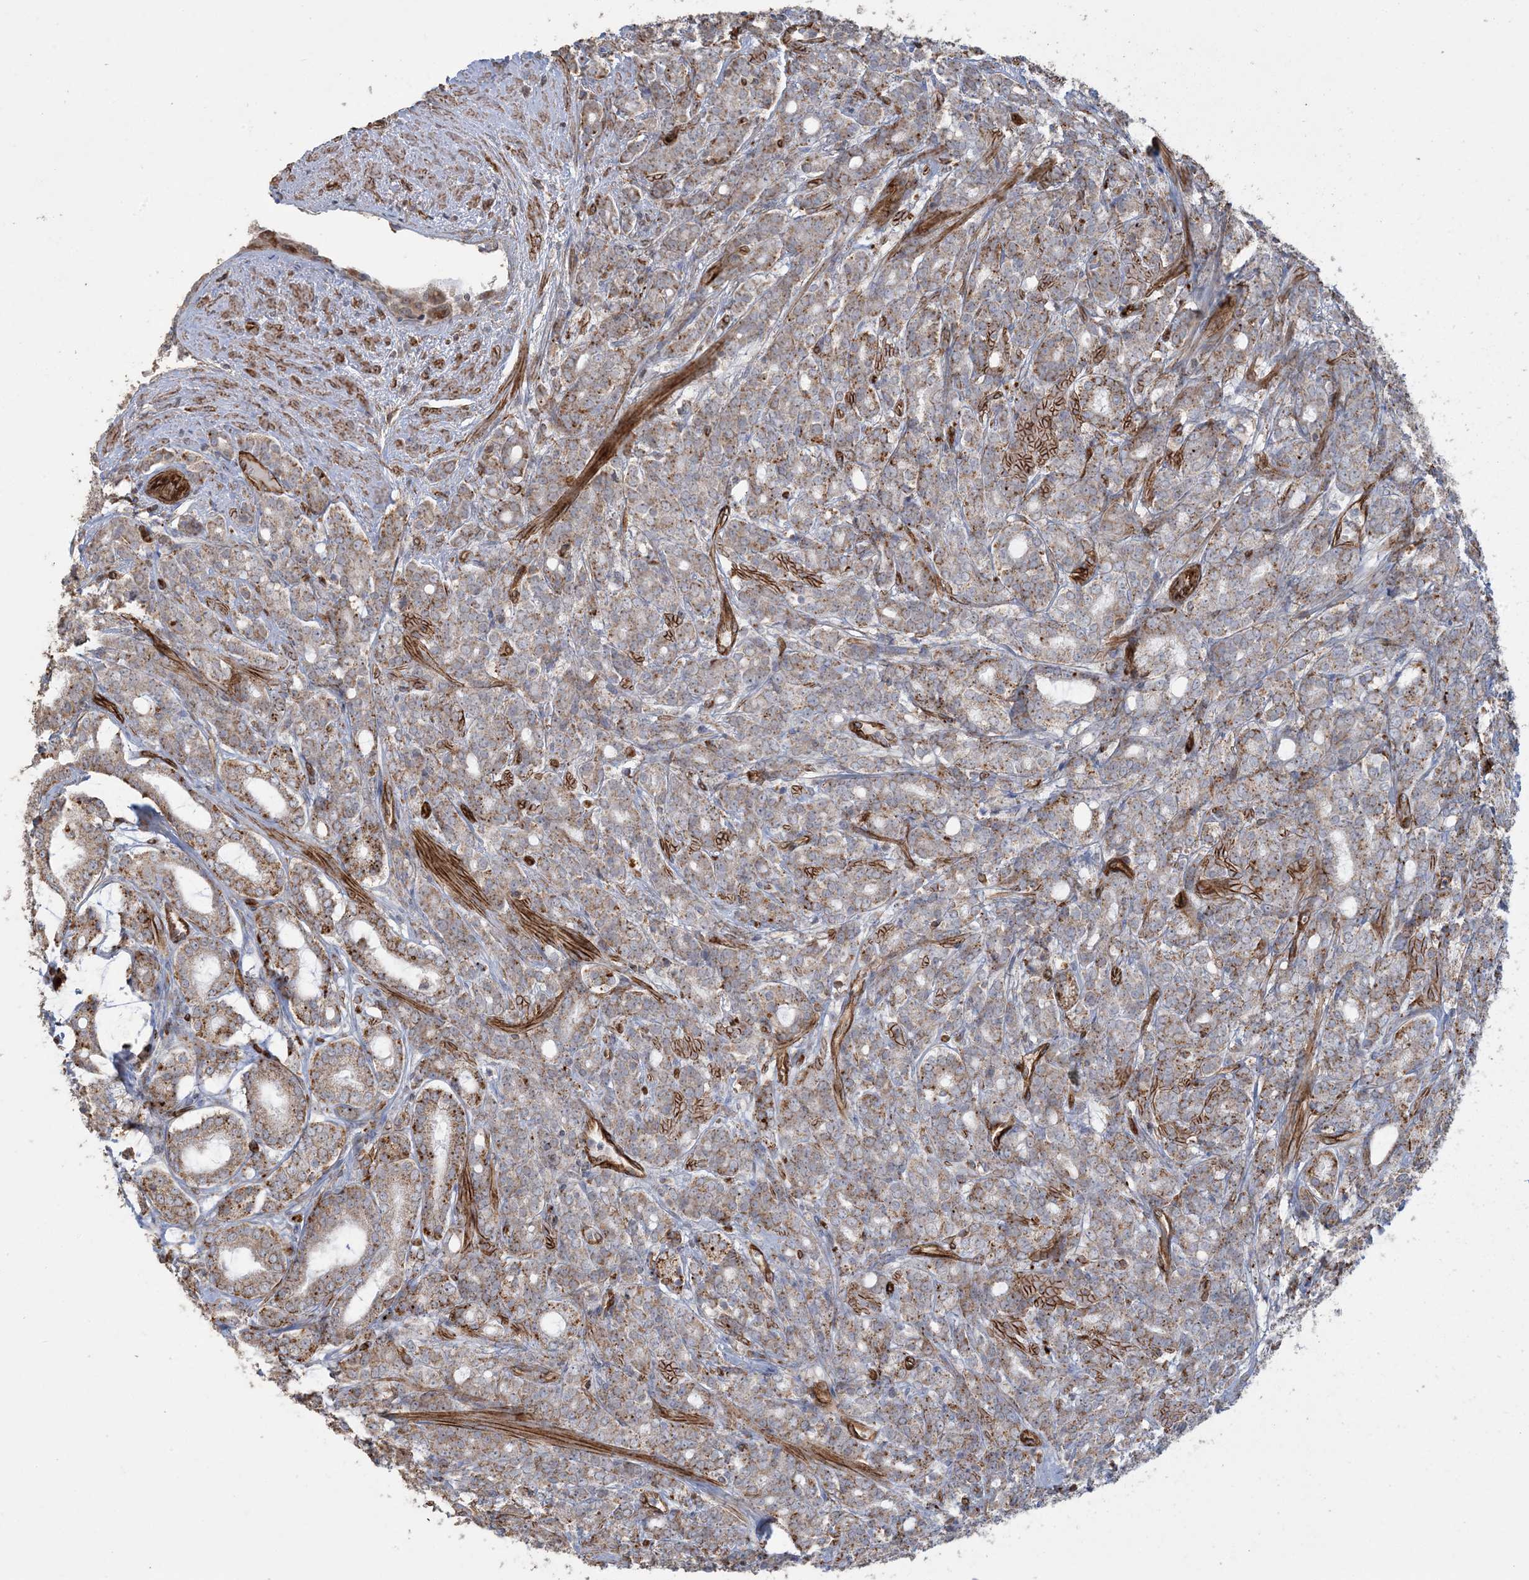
{"staining": {"intensity": "moderate", "quantity": ">75%", "location": "cytoplasmic/membranous"}, "tissue": "prostate cancer", "cell_type": "Tumor cells", "image_type": "cancer", "snomed": [{"axis": "morphology", "description": "Adenocarcinoma, High grade"}, {"axis": "topography", "description": "Prostate"}], "caption": "Moderate cytoplasmic/membranous positivity for a protein is identified in about >75% of tumor cells of adenocarcinoma (high-grade) (prostate) using immunohistochemistry (IHC).", "gene": "AGA", "patient": {"sex": "male", "age": 62}}